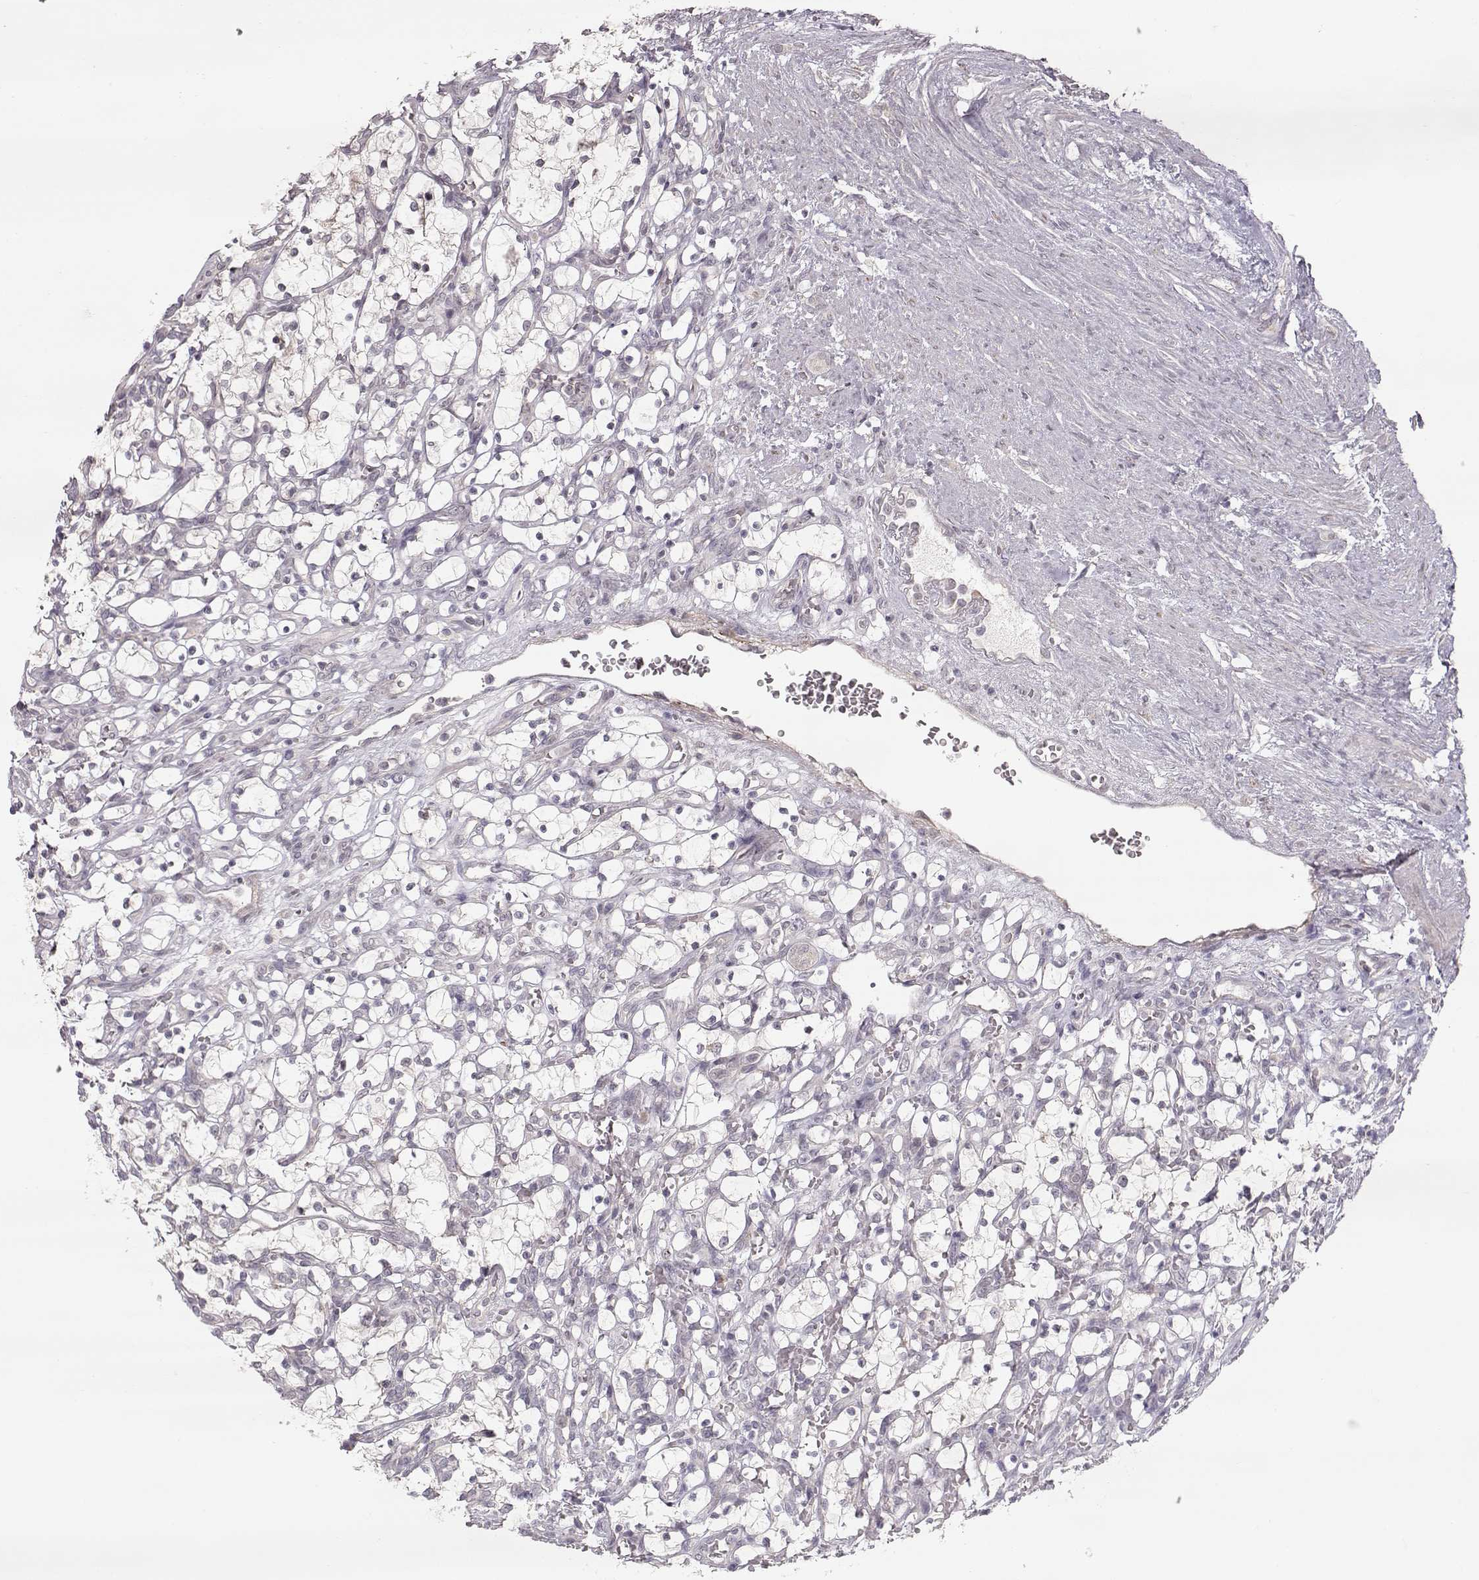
{"staining": {"intensity": "negative", "quantity": "none", "location": "none"}, "tissue": "renal cancer", "cell_type": "Tumor cells", "image_type": "cancer", "snomed": [{"axis": "morphology", "description": "Adenocarcinoma, NOS"}, {"axis": "topography", "description": "Kidney"}], "caption": "Immunohistochemistry photomicrograph of neoplastic tissue: renal cancer stained with DAB demonstrates no significant protein expression in tumor cells. Nuclei are stained in blue.", "gene": "PNMT", "patient": {"sex": "female", "age": 69}}